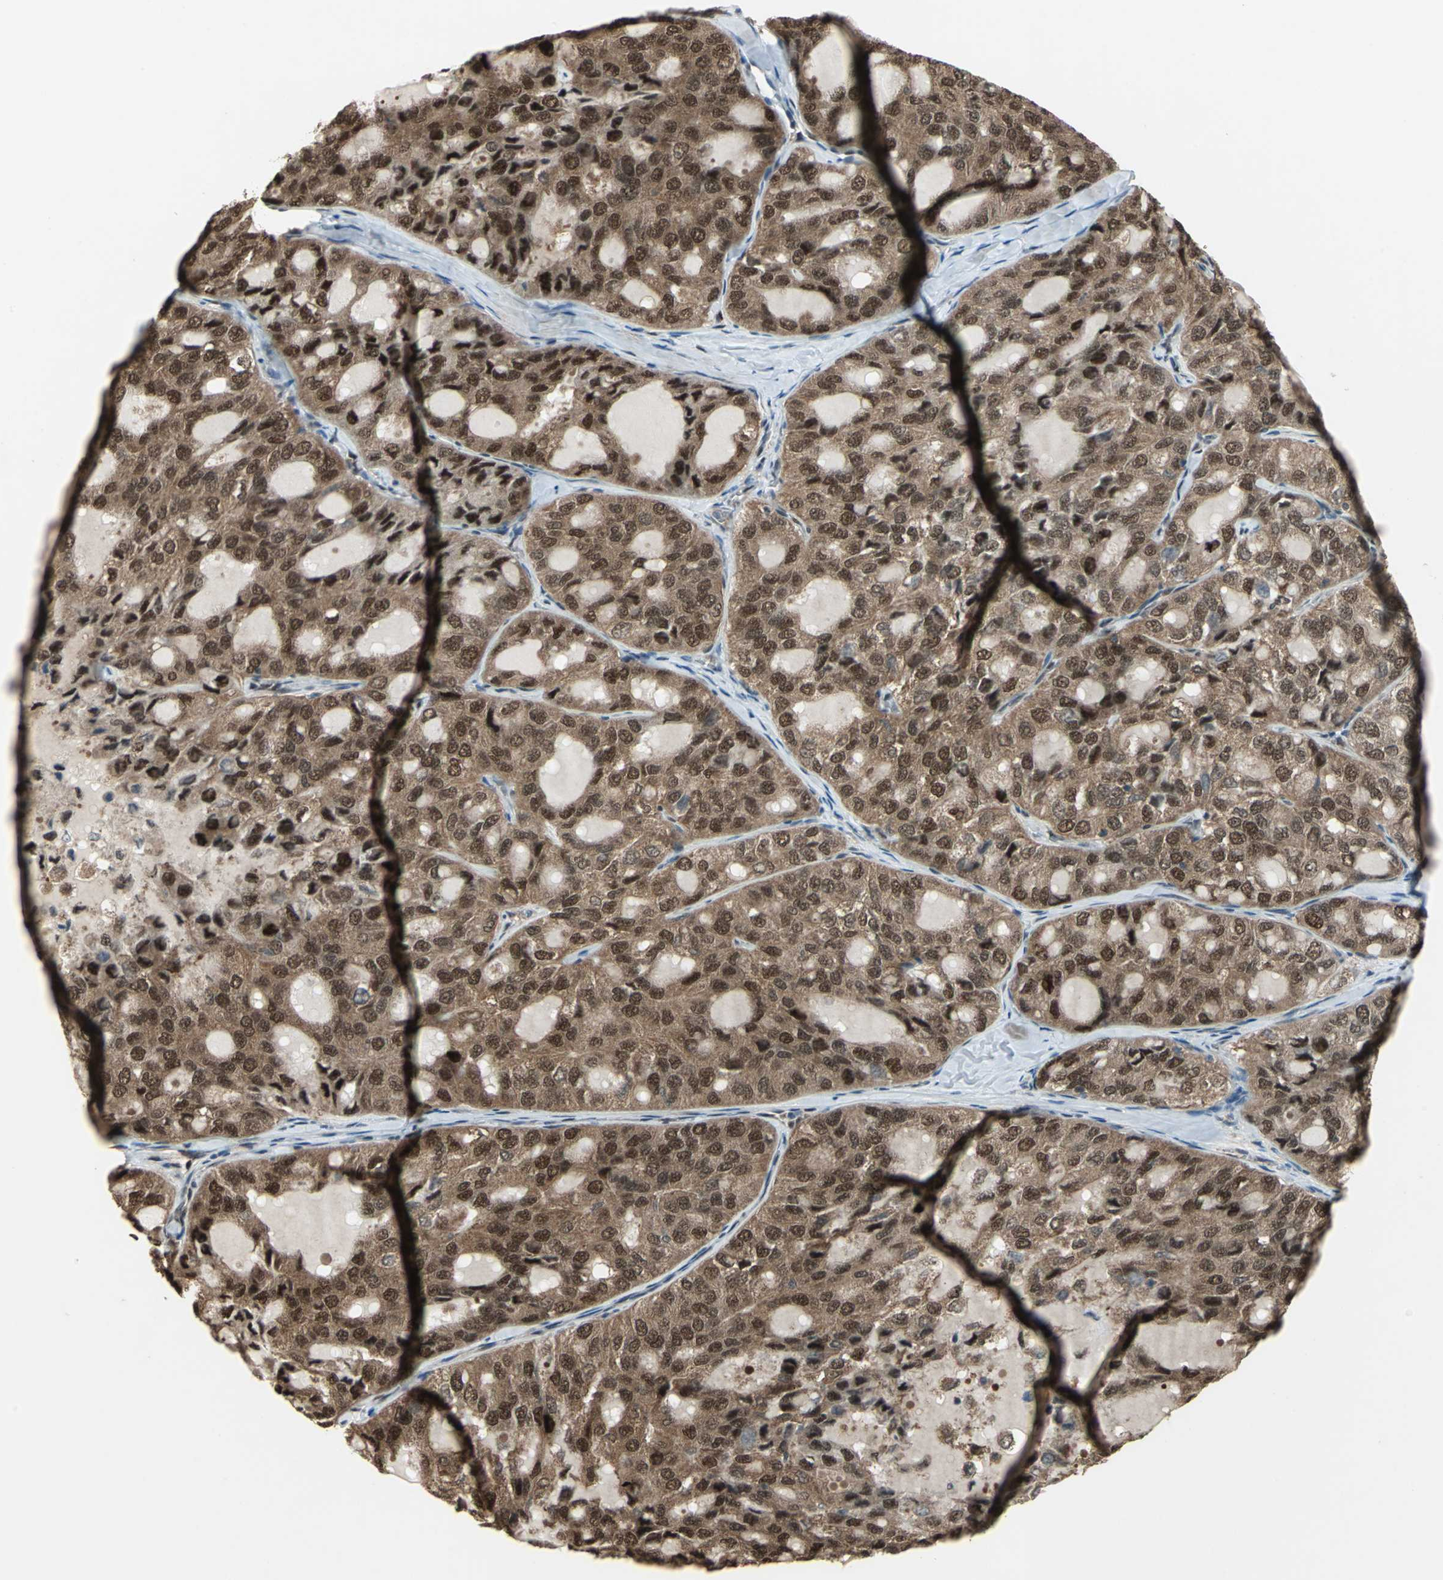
{"staining": {"intensity": "moderate", "quantity": ">75%", "location": "cytoplasmic/membranous,nuclear"}, "tissue": "thyroid cancer", "cell_type": "Tumor cells", "image_type": "cancer", "snomed": [{"axis": "morphology", "description": "Follicular adenoma carcinoma, NOS"}, {"axis": "topography", "description": "Thyroid gland"}], "caption": "This is a micrograph of IHC staining of thyroid follicular adenoma carcinoma, which shows moderate expression in the cytoplasmic/membranous and nuclear of tumor cells.", "gene": "COPS5", "patient": {"sex": "male", "age": 75}}